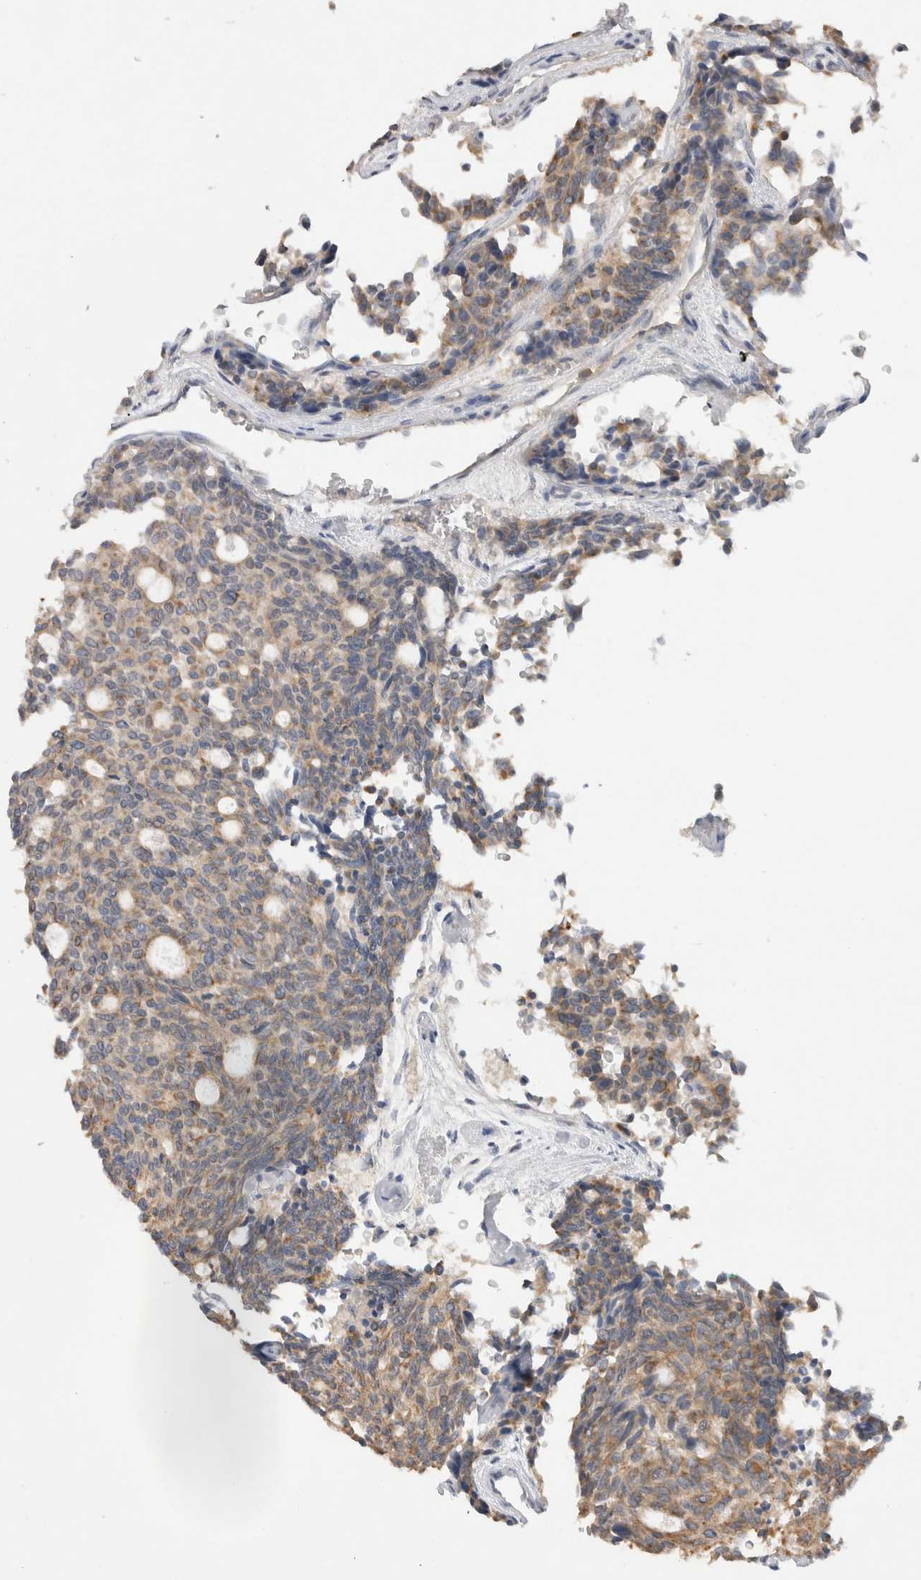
{"staining": {"intensity": "weak", "quantity": ">75%", "location": "cytoplasmic/membranous"}, "tissue": "carcinoid", "cell_type": "Tumor cells", "image_type": "cancer", "snomed": [{"axis": "morphology", "description": "Carcinoid, malignant, NOS"}, {"axis": "topography", "description": "Pancreas"}], "caption": "This image shows malignant carcinoid stained with IHC to label a protein in brown. The cytoplasmic/membranous of tumor cells show weak positivity for the protein. Nuclei are counter-stained blue.", "gene": "GAS1", "patient": {"sex": "female", "age": 54}}